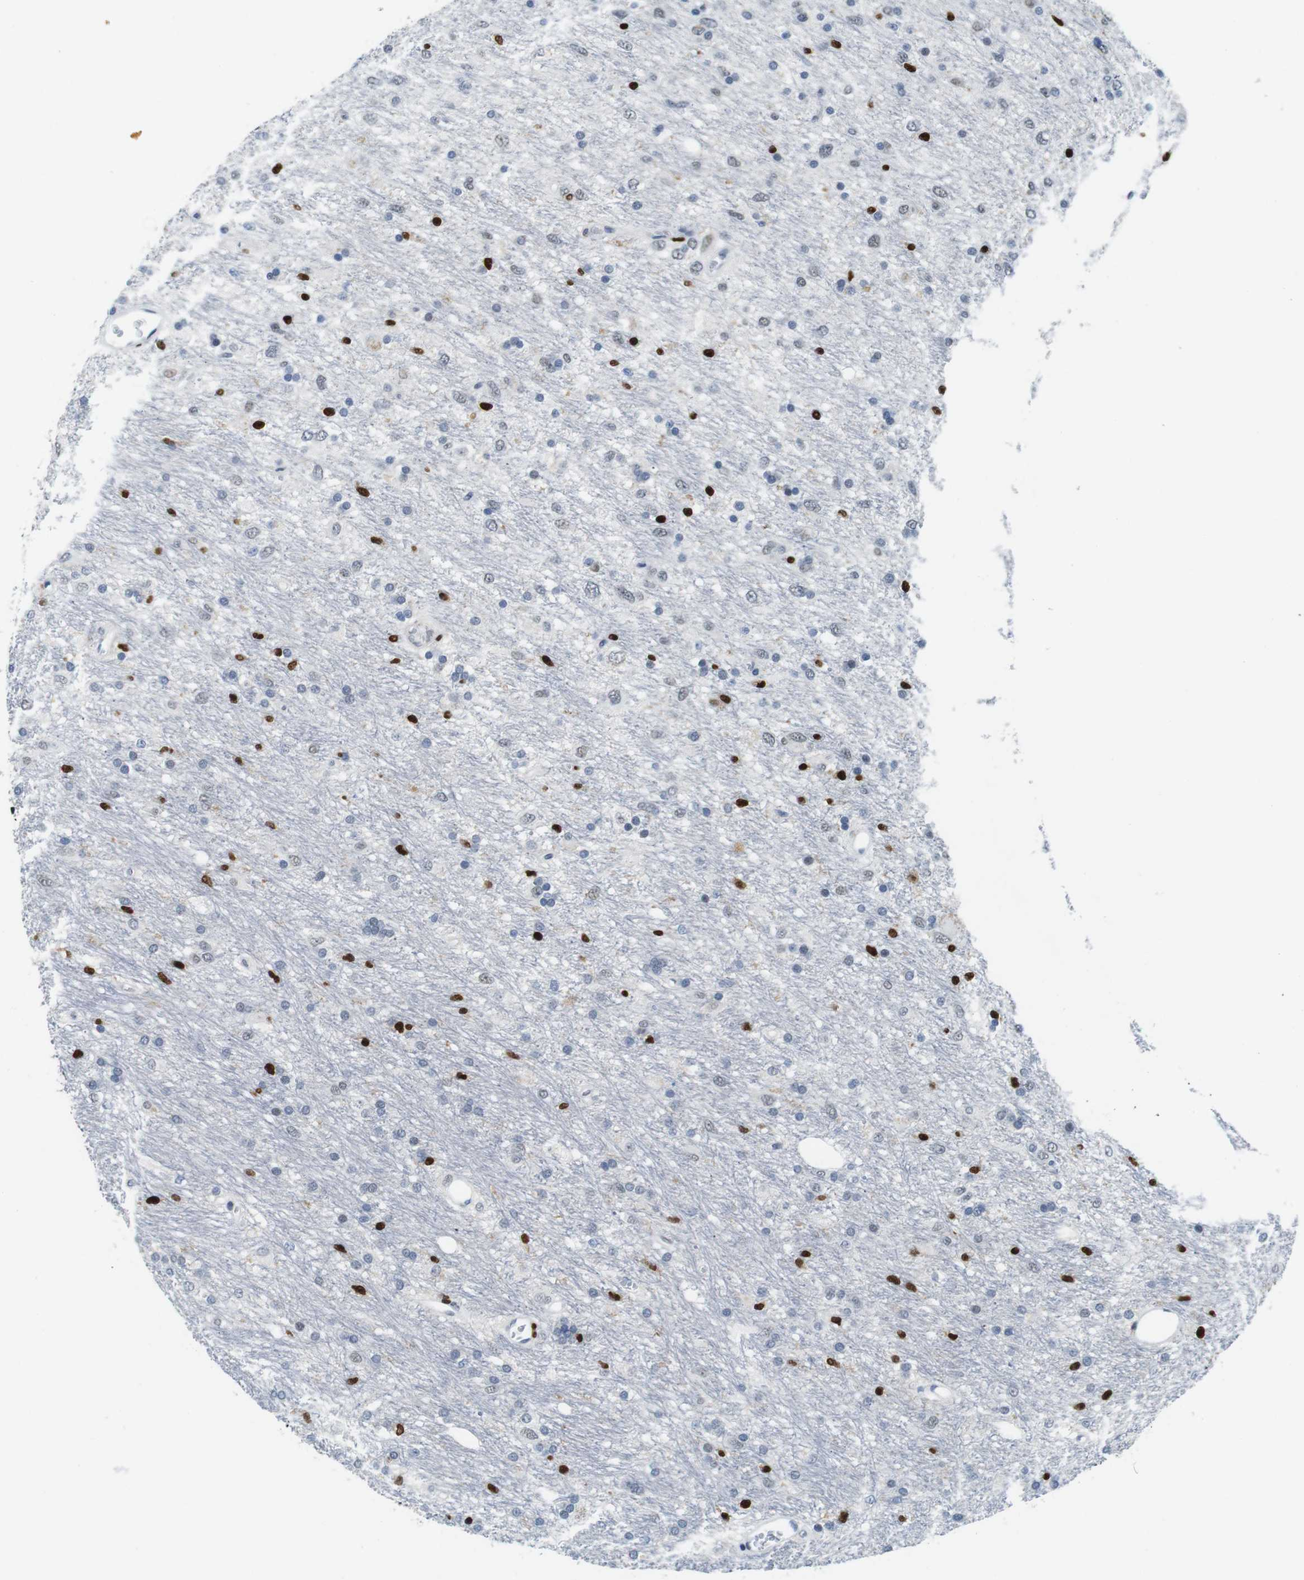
{"staining": {"intensity": "negative", "quantity": "none", "location": "none"}, "tissue": "glioma", "cell_type": "Tumor cells", "image_type": "cancer", "snomed": [{"axis": "morphology", "description": "Glioma, malignant, Low grade"}, {"axis": "topography", "description": "Brain"}], "caption": "DAB immunohistochemical staining of glioma exhibits no significant staining in tumor cells. Brightfield microscopy of immunohistochemistry stained with DAB (3,3'-diaminobenzidine) (brown) and hematoxylin (blue), captured at high magnification.", "gene": "IRF8", "patient": {"sex": "male", "age": 77}}